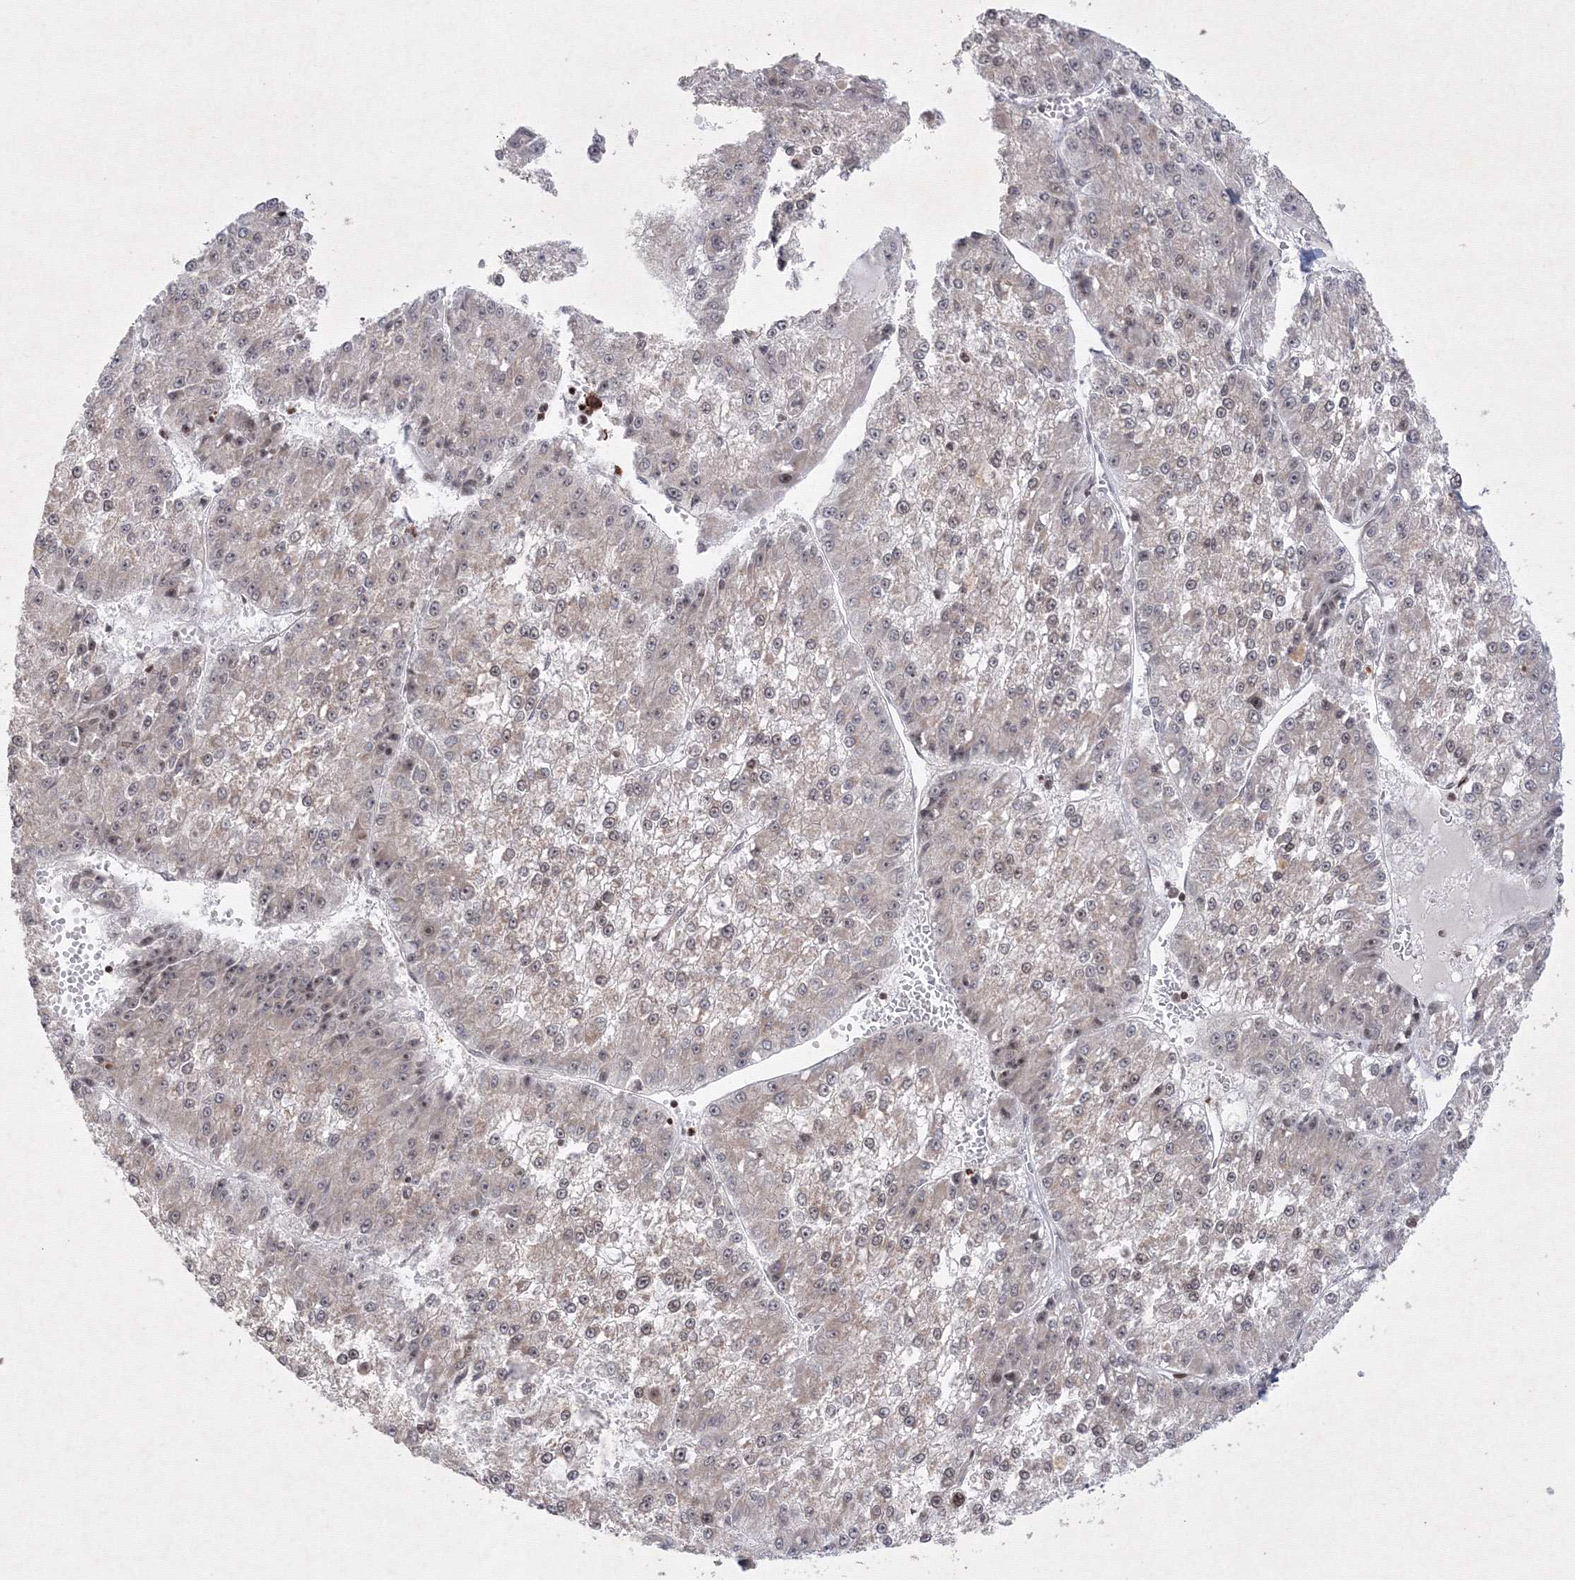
{"staining": {"intensity": "weak", "quantity": "25%-75%", "location": "cytoplasmic/membranous,nuclear"}, "tissue": "liver cancer", "cell_type": "Tumor cells", "image_type": "cancer", "snomed": [{"axis": "morphology", "description": "Carcinoma, Hepatocellular, NOS"}, {"axis": "topography", "description": "Liver"}], "caption": "Brown immunohistochemical staining in liver cancer displays weak cytoplasmic/membranous and nuclear expression in about 25%-75% of tumor cells.", "gene": "MKRN2", "patient": {"sex": "female", "age": 73}}